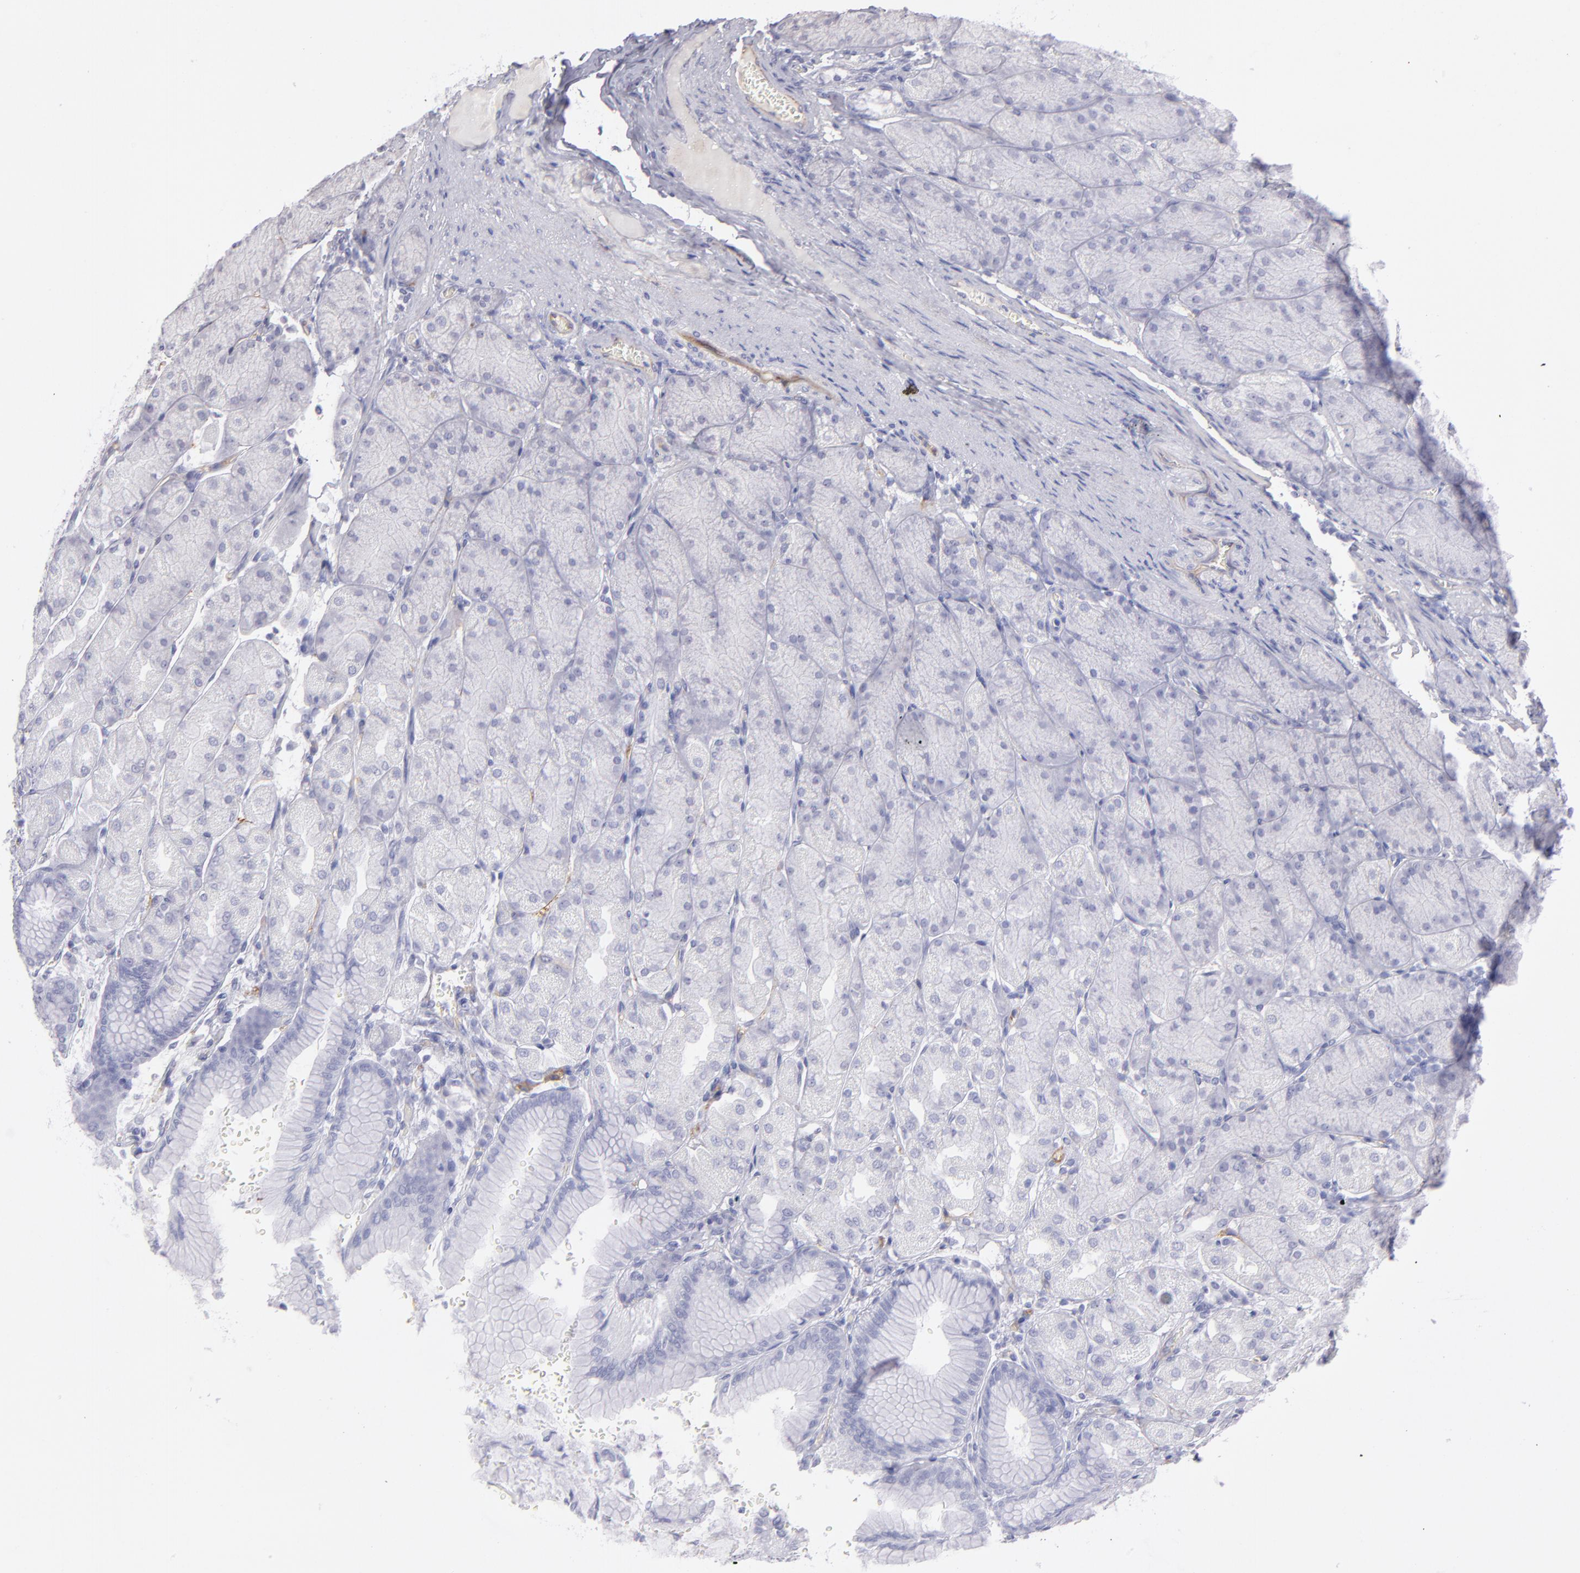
{"staining": {"intensity": "weak", "quantity": "25%-75%", "location": "cytoplasmic/membranous"}, "tissue": "stomach", "cell_type": "Glandular cells", "image_type": "normal", "snomed": [{"axis": "morphology", "description": "Normal tissue, NOS"}, {"axis": "topography", "description": "Stomach, upper"}], "caption": "Immunohistochemistry photomicrograph of unremarkable stomach: human stomach stained using immunohistochemistry reveals low levels of weak protein expression localized specifically in the cytoplasmic/membranous of glandular cells, appearing as a cytoplasmic/membranous brown color.", "gene": "THBD", "patient": {"sex": "female", "age": 56}}